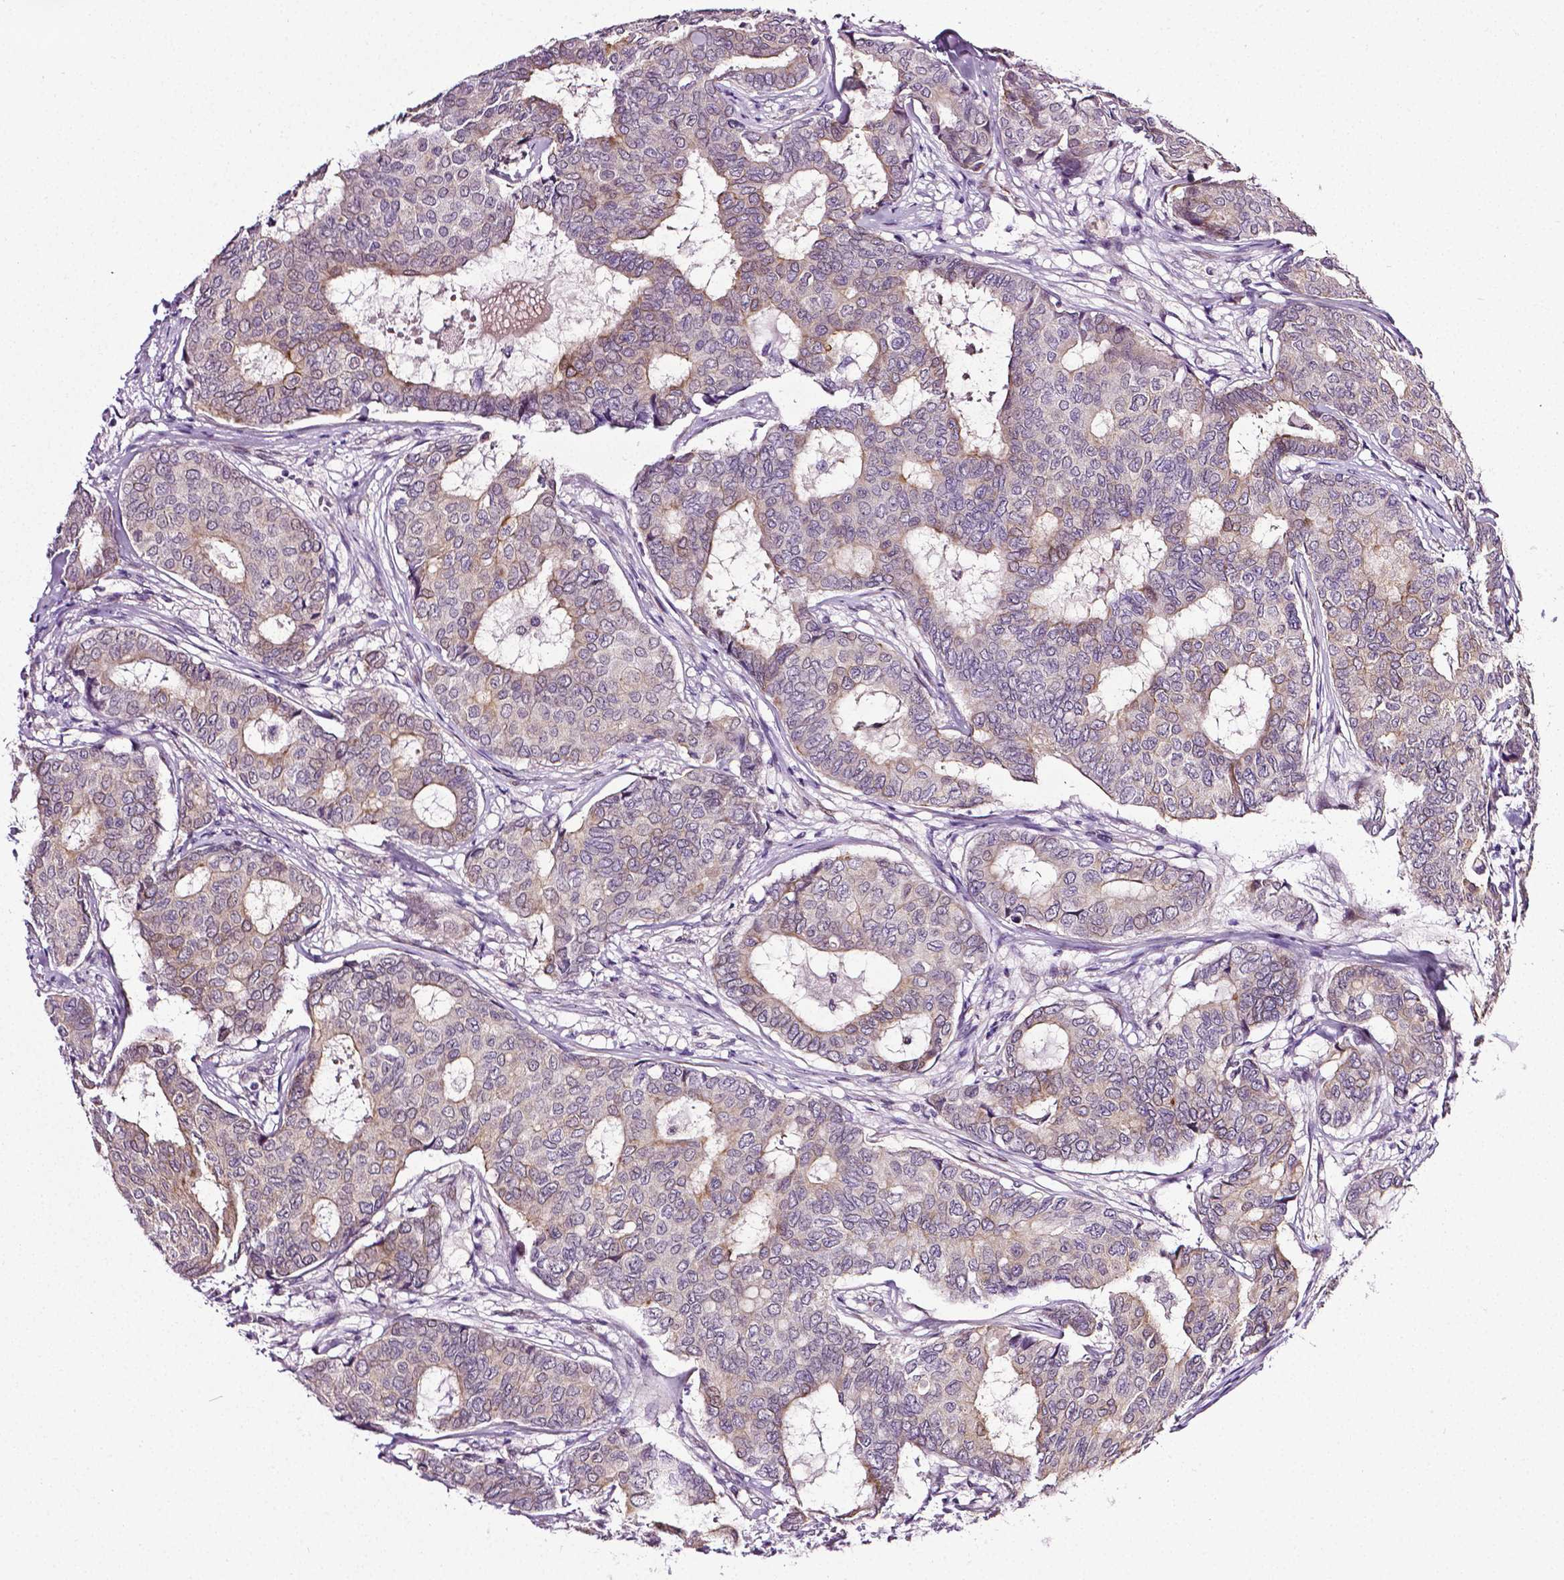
{"staining": {"intensity": "moderate", "quantity": "<25%", "location": "cytoplasmic/membranous"}, "tissue": "breast cancer", "cell_type": "Tumor cells", "image_type": "cancer", "snomed": [{"axis": "morphology", "description": "Duct carcinoma"}, {"axis": "topography", "description": "Breast"}], "caption": "Tumor cells show low levels of moderate cytoplasmic/membranous expression in approximately <25% of cells in intraductal carcinoma (breast).", "gene": "PTGER3", "patient": {"sex": "female", "age": 75}}